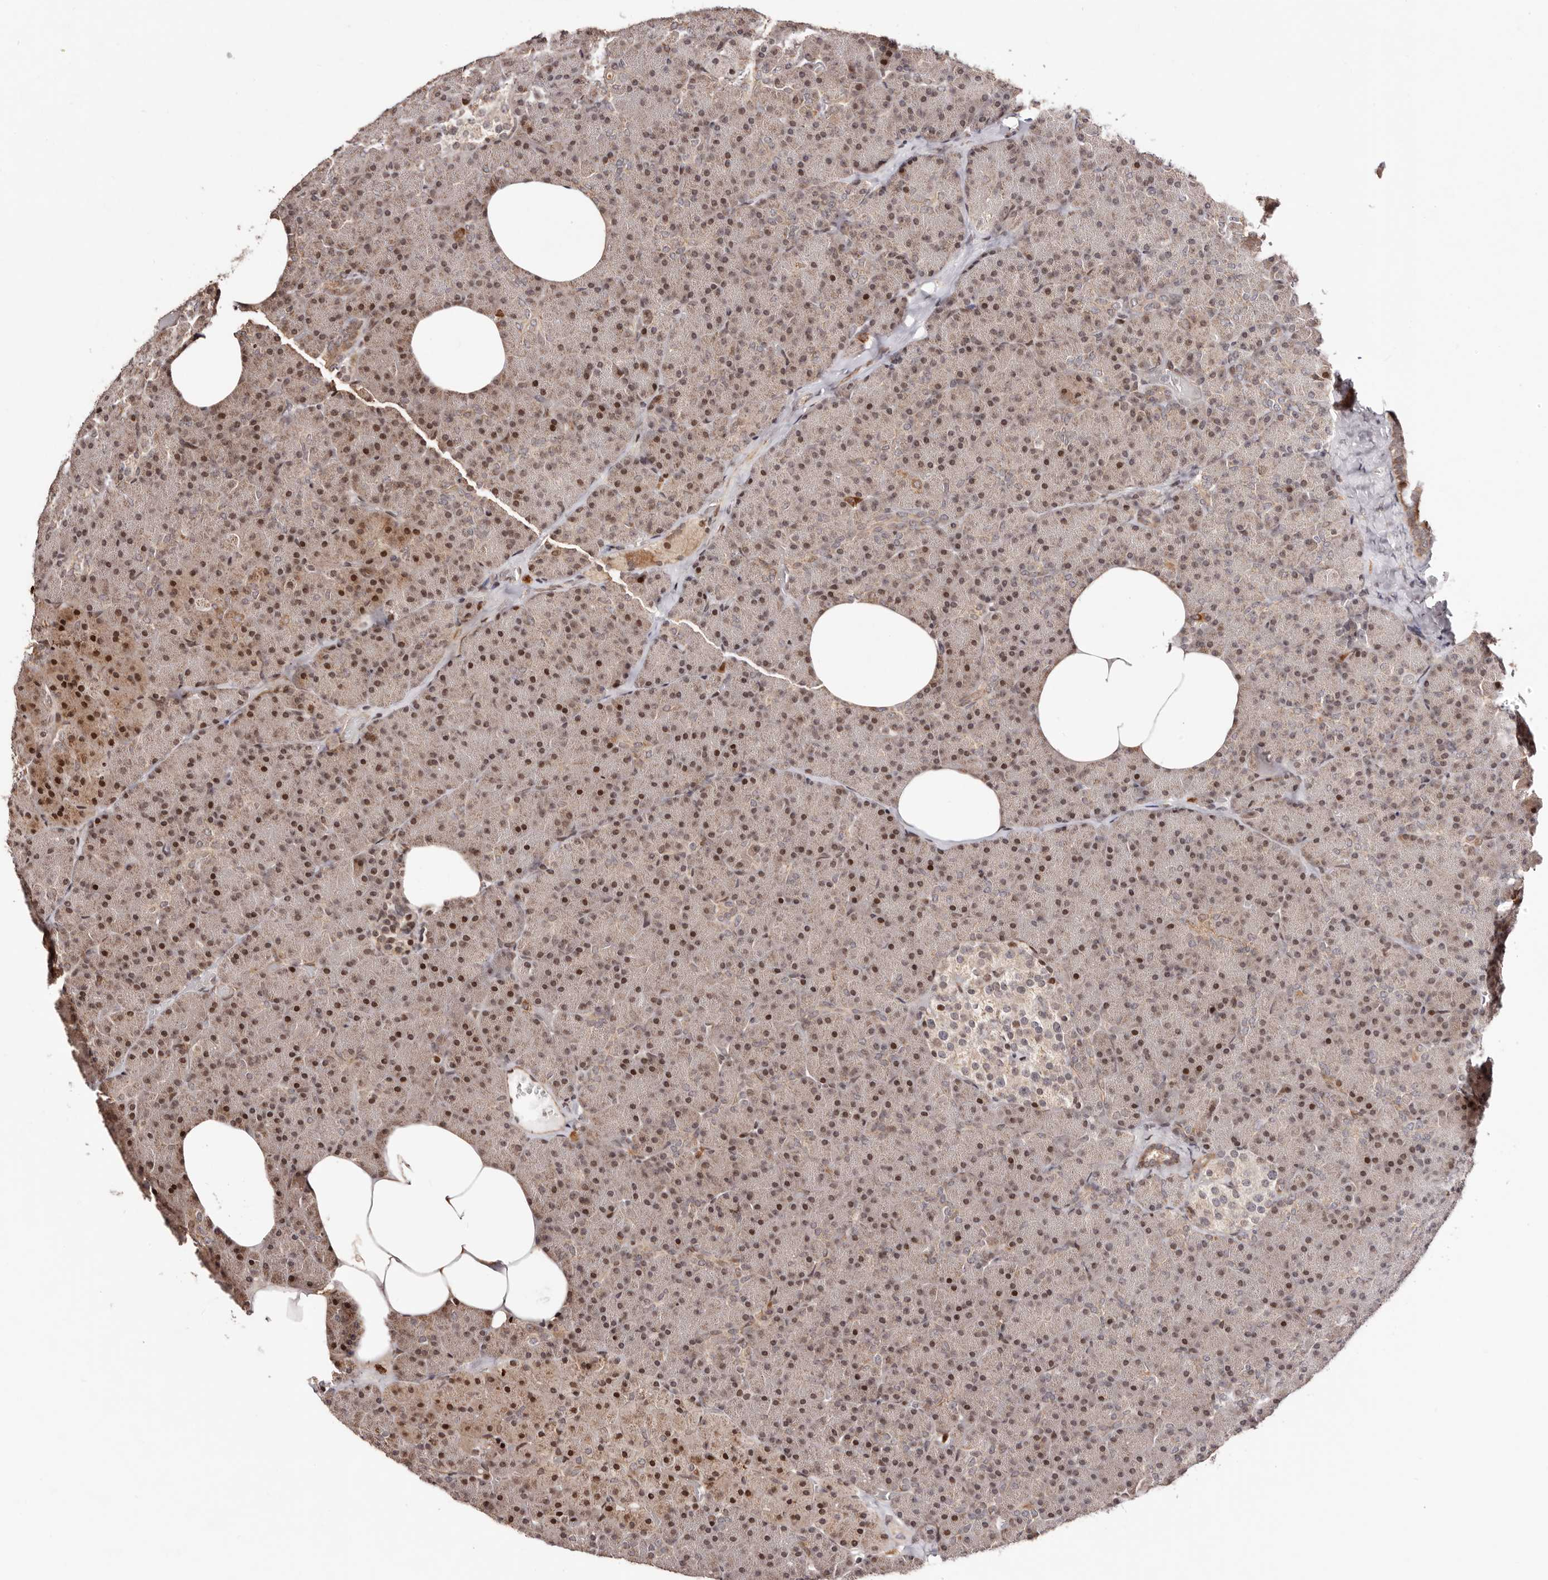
{"staining": {"intensity": "strong", "quantity": "<25%", "location": "cytoplasmic/membranous,nuclear"}, "tissue": "pancreas", "cell_type": "Exocrine glandular cells", "image_type": "normal", "snomed": [{"axis": "morphology", "description": "Normal tissue, NOS"}, {"axis": "morphology", "description": "Carcinoid, malignant, NOS"}, {"axis": "topography", "description": "Pancreas"}], "caption": "Immunohistochemical staining of benign pancreas displays strong cytoplasmic/membranous,nuclear protein positivity in about <25% of exocrine glandular cells.", "gene": "HIVEP3", "patient": {"sex": "female", "age": 35}}